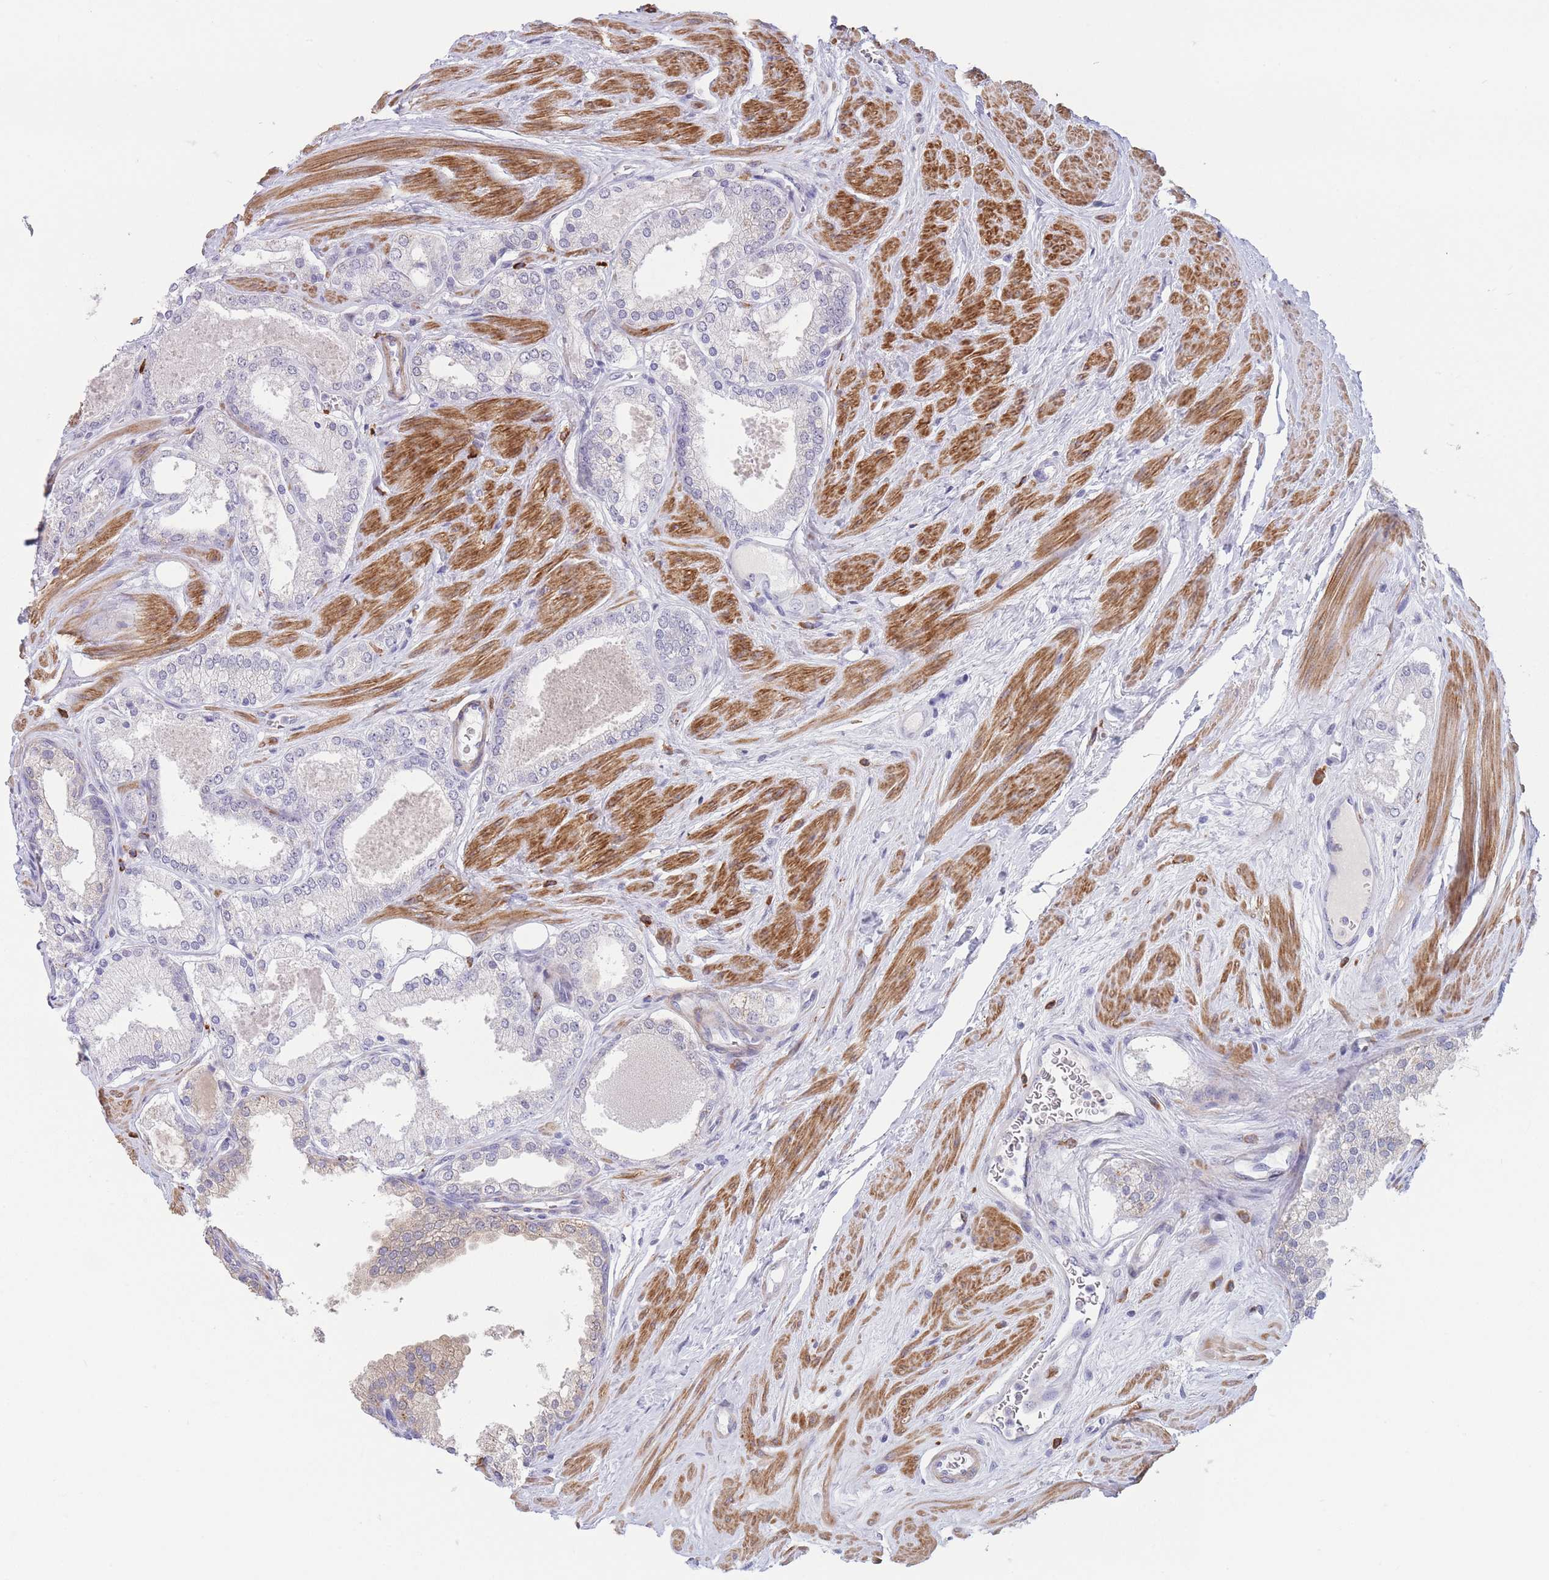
{"staining": {"intensity": "negative", "quantity": "none", "location": "none"}, "tissue": "prostate cancer", "cell_type": "Tumor cells", "image_type": "cancer", "snomed": [{"axis": "morphology", "description": "Adenocarcinoma, Low grade"}, {"axis": "topography", "description": "Prostate"}], "caption": "Immunohistochemical staining of human low-grade adenocarcinoma (prostate) shows no significant expression in tumor cells. (Brightfield microscopy of DAB (3,3'-diaminobenzidine) IHC at high magnification).", "gene": "ASAP3", "patient": {"sex": "male", "age": 42}}